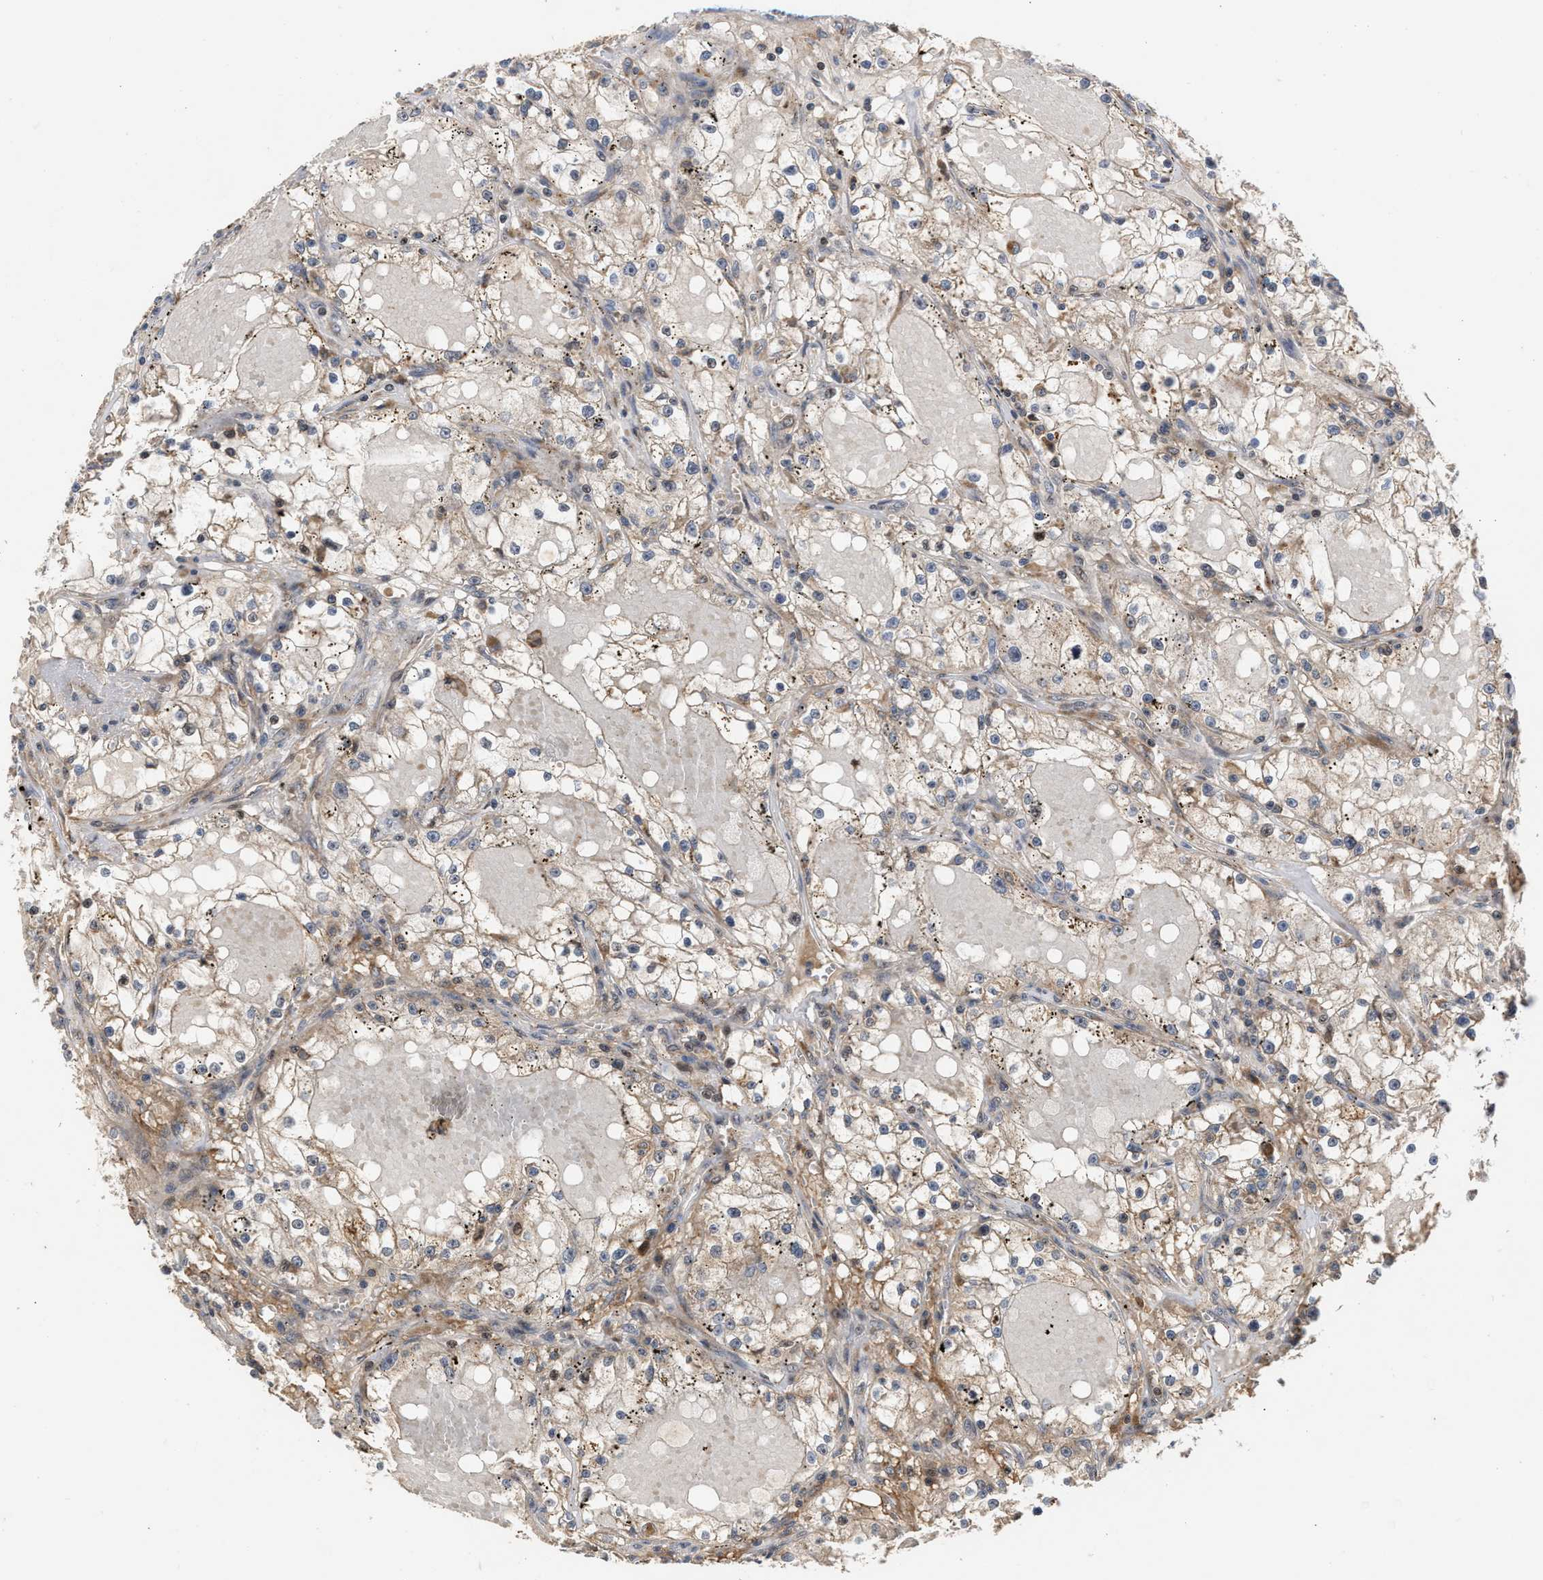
{"staining": {"intensity": "weak", "quantity": ">75%", "location": "cytoplasmic/membranous"}, "tissue": "renal cancer", "cell_type": "Tumor cells", "image_type": "cancer", "snomed": [{"axis": "morphology", "description": "Adenocarcinoma, NOS"}, {"axis": "topography", "description": "Kidney"}], "caption": "Immunohistochemistry (IHC) photomicrograph of adenocarcinoma (renal) stained for a protein (brown), which displays low levels of weak cytoplasmic/membranous expression in approximately >75% of tumor cells.", "gene": "CFLAR", "patient": {"sex": "male", "age": 56}}